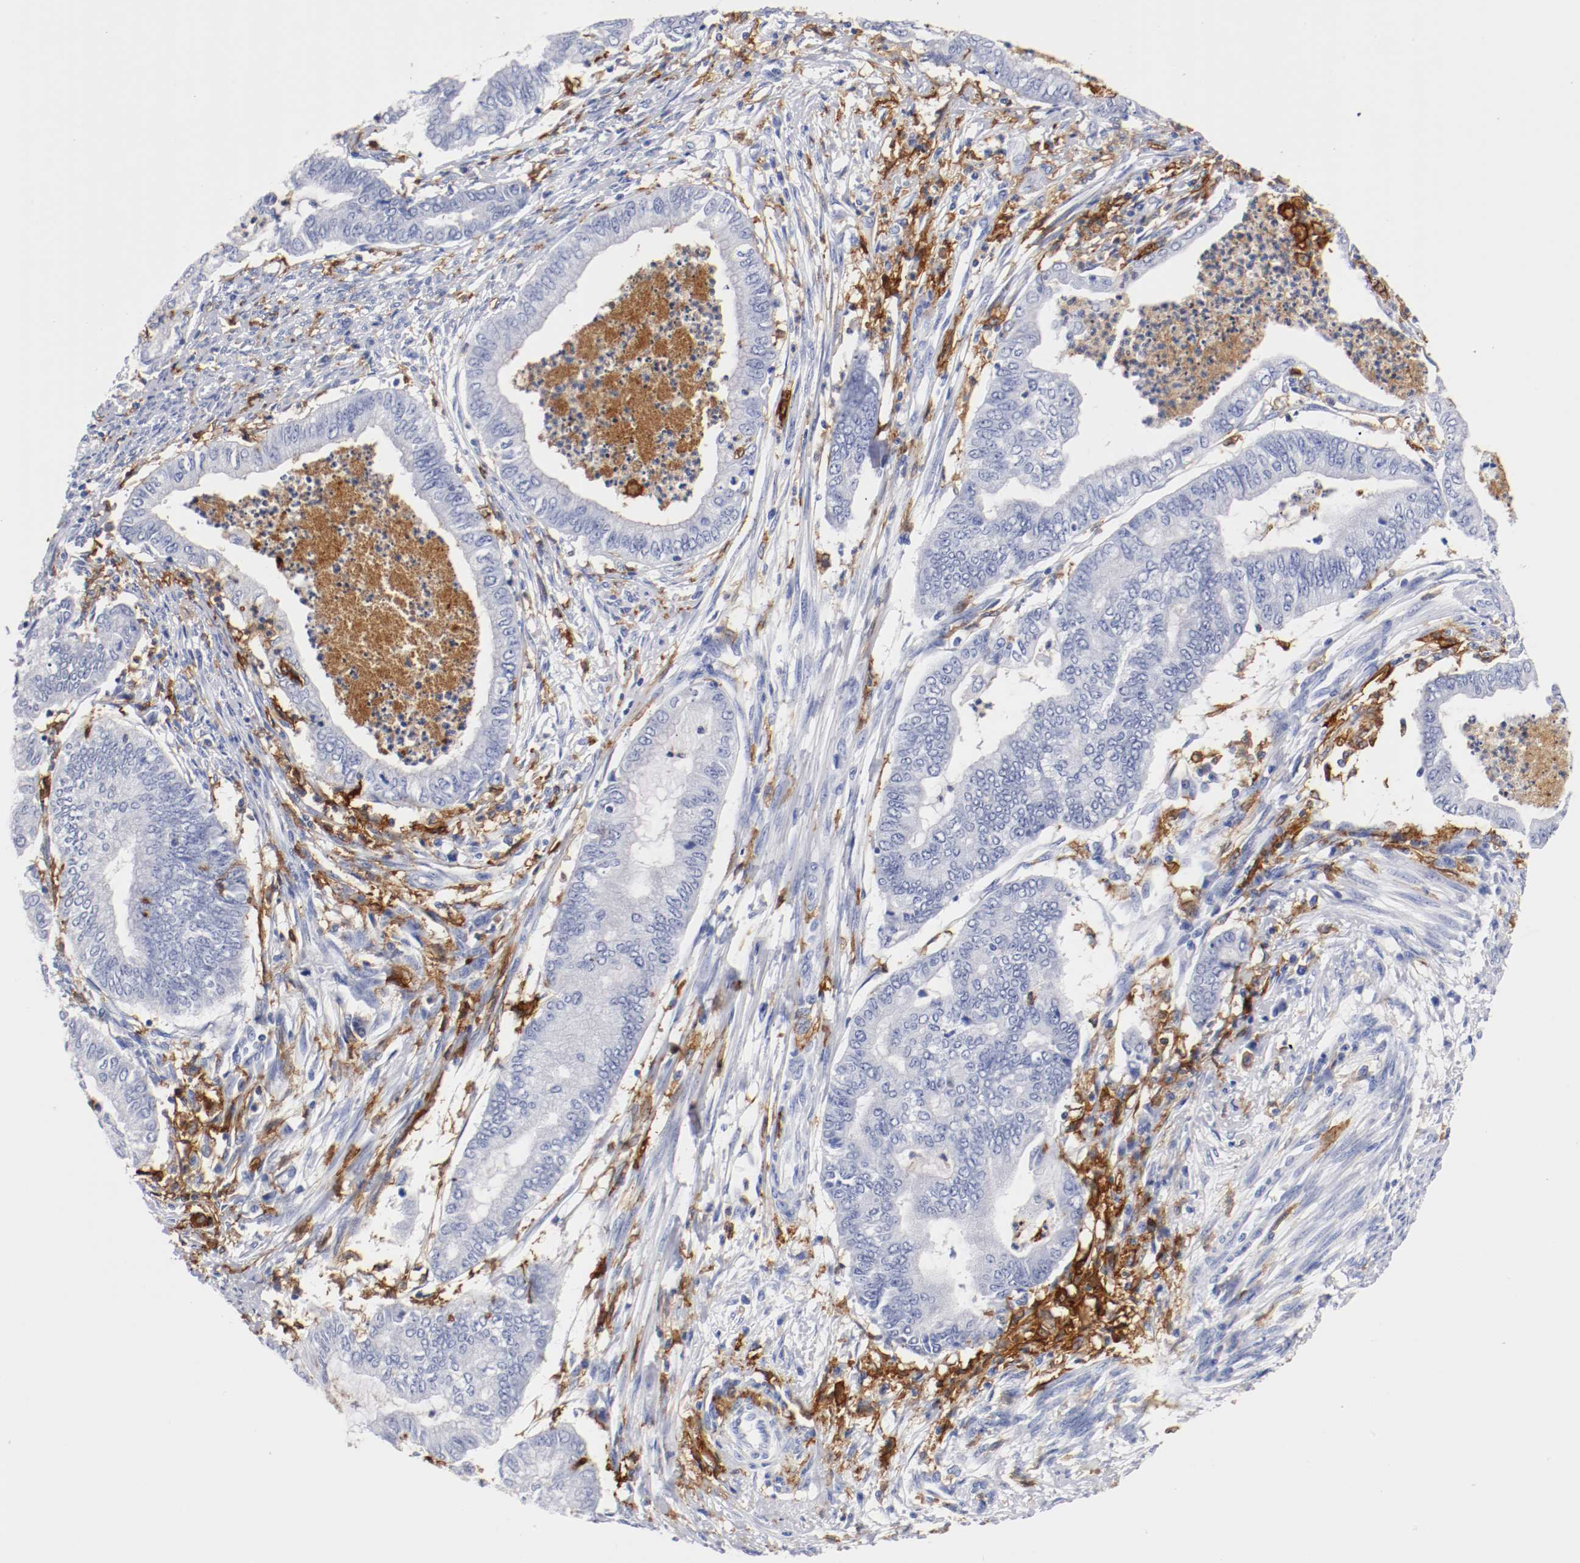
{"staining": {"intensity": "negative", "quantity": "none", "location": "none"}, "tissue": "endometrial cancer", "cell_type": "Tumor cells", "image_type": "cancer", "snomed": [{"axis": "morphology", "description": "Adenocarcinoma, NOS"}, {"axis": "topography", "description": "Endometrium"}], "caption": "Immunohistochemistry image of neoplastic tissue: endometrial cancer stained with DAB shows no significant protein expression in tumor cells.", "gene": "ITGAX", "patient": {"sex": "female", "age": 79}}